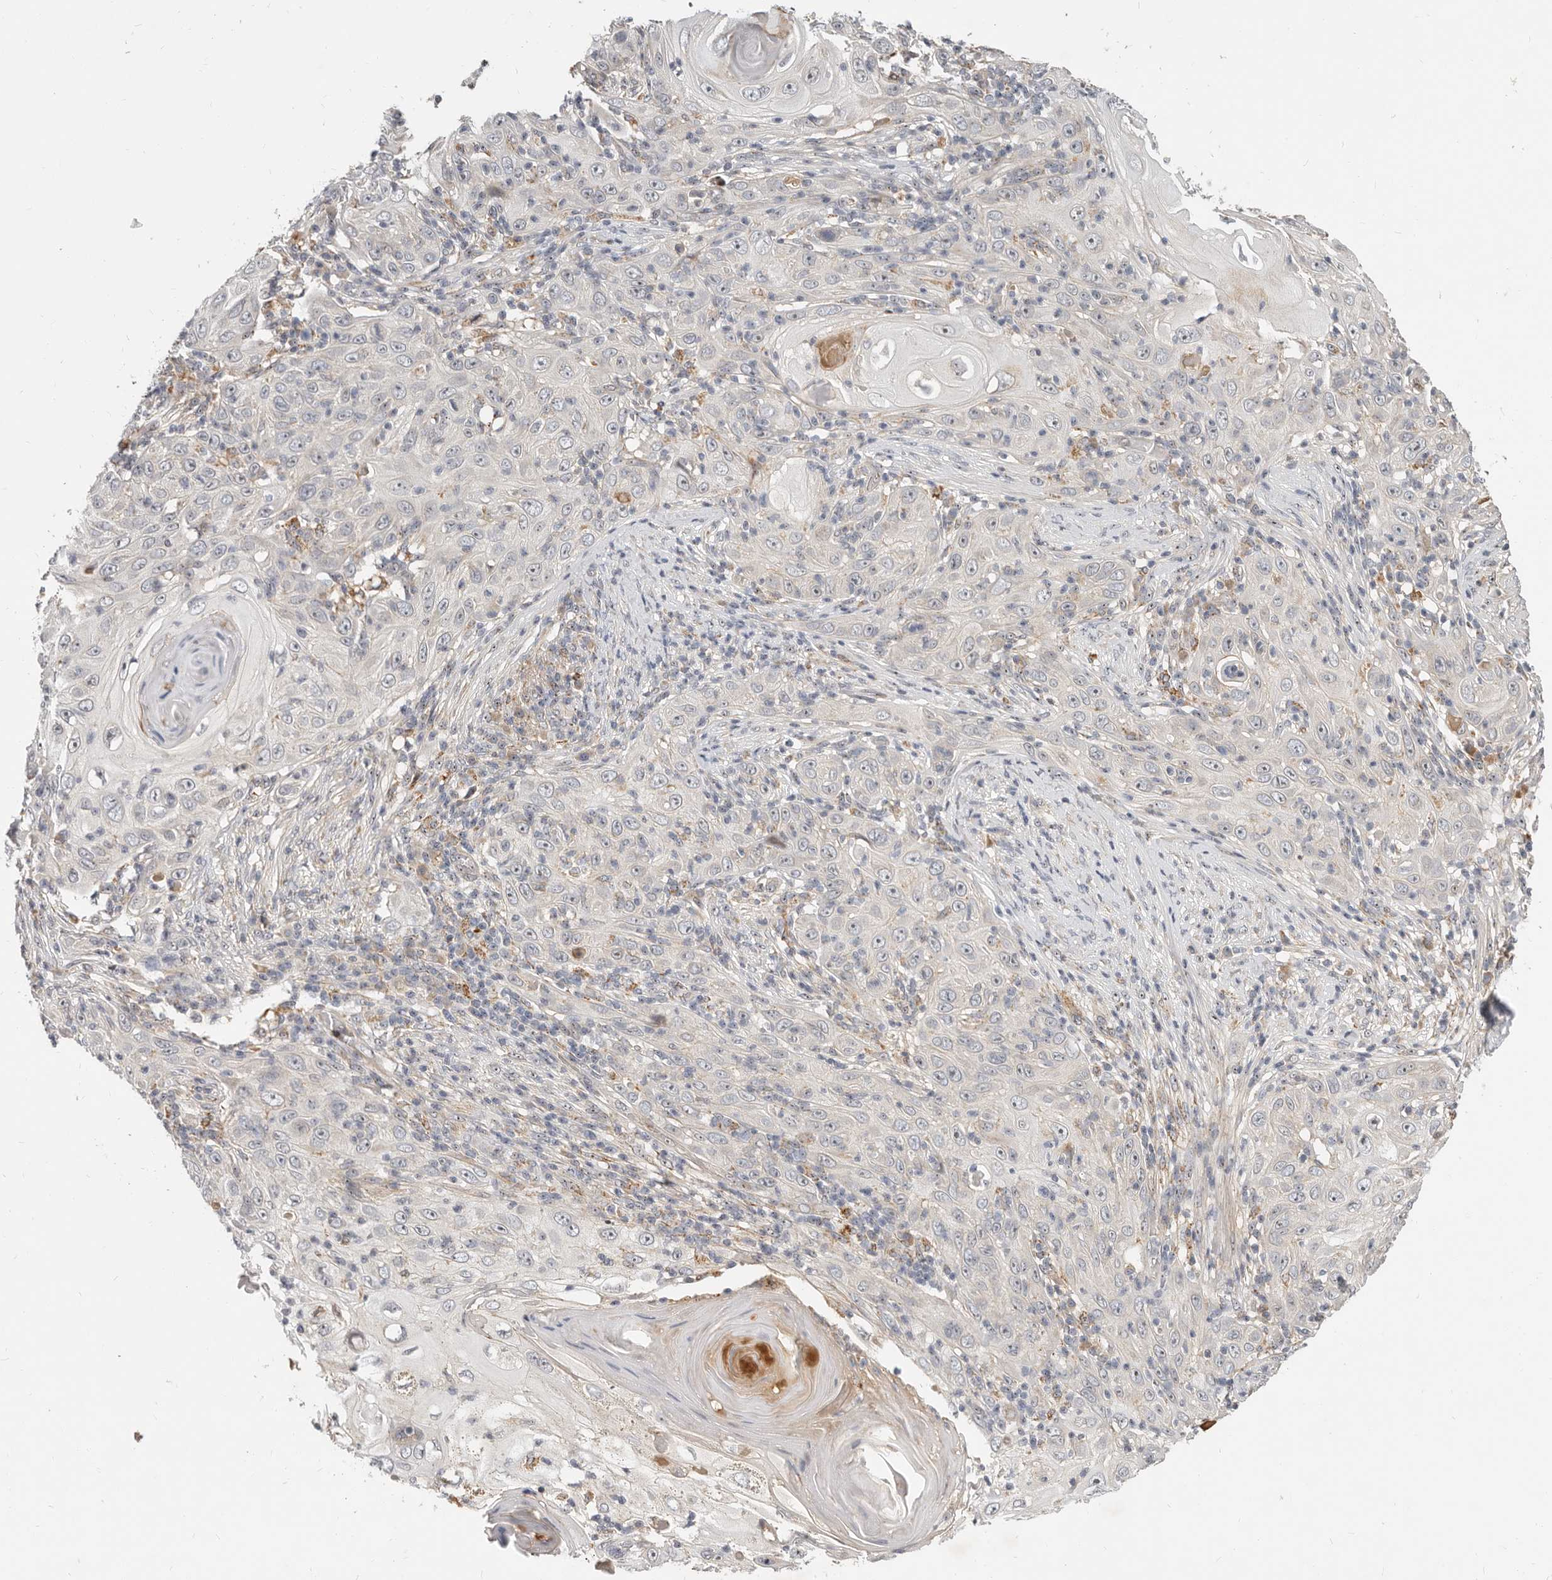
{"staining": {"intensity": "negative", "quantity": "none", "location": "none"}, "tissue": "skin cancer", "cell_type": "Tumor cells", "image_type": "cancer", "snomed": [{"axis": "morphology", "description": "Squamous cell carcinoma, NOS"}, {"axis": "topography", "description": "Skin"}], "caption": "This is an IHC photomicrograph of human skin squamous cell carcinoma. There is no positivity in tumor cells.", "gene": "MICALL2", "patient": {"sex": "female", "age": 88}}